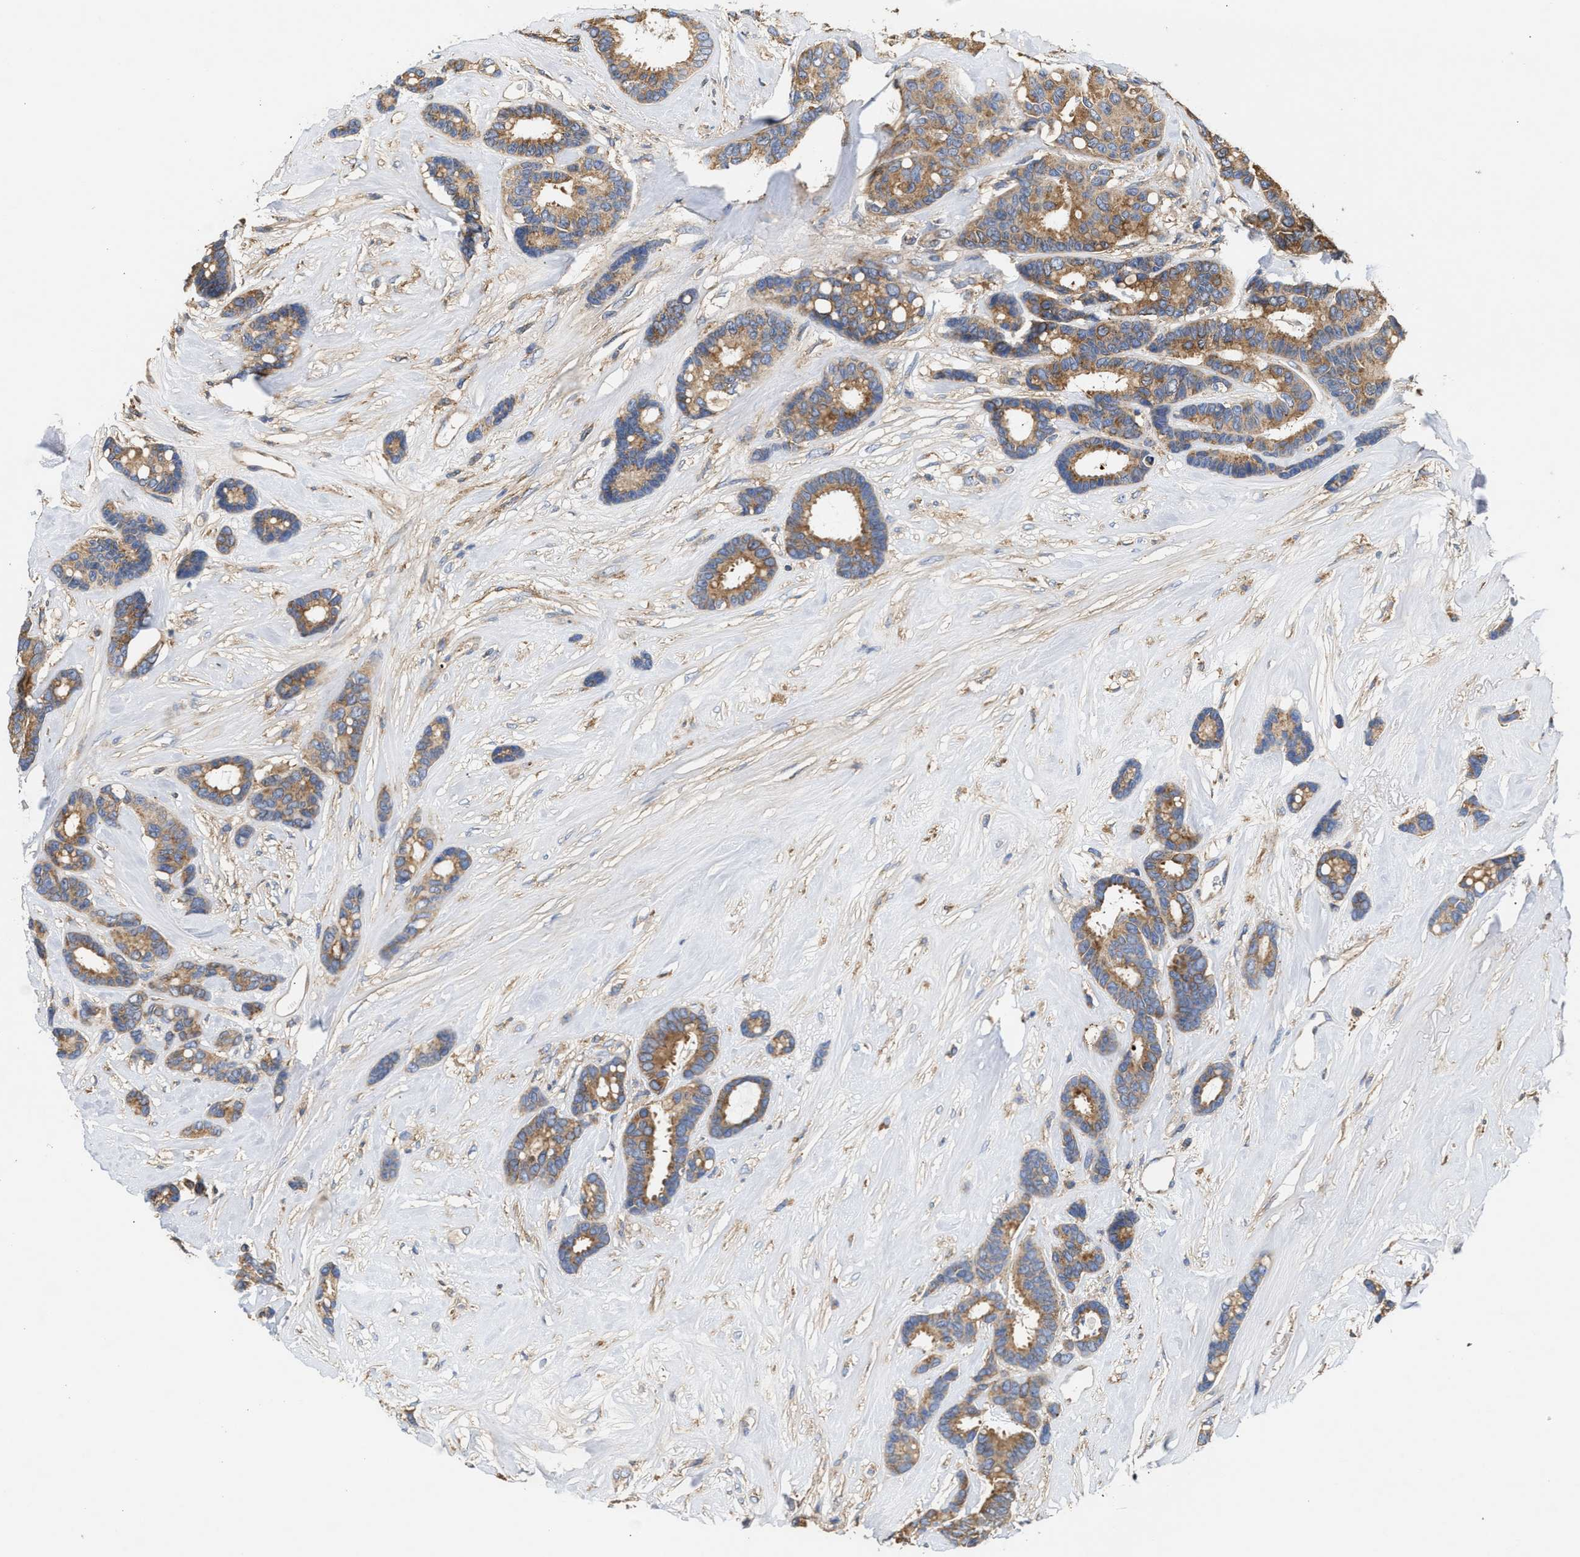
{"staining": {"intensity": "moderate", "quantity": ">75%", "location": "cytoplasmic/membranous"}, "tissue": "breast cancer", "cell_type": "Tumor cells", "image_type": "cancer", "snomed": [{"axis": "morphology", "description": "Duct carcinoma"}, {"axis": "topography", "description": "Breast"}], "caption": "Protein expression analysis of breast invasive ductal carcinoma displays moderate cytoplasmic/membranous positivity in approximately >75% of tumor cells.", "gene": "KLB", "patient": {"sex": "female", "age": 87}}